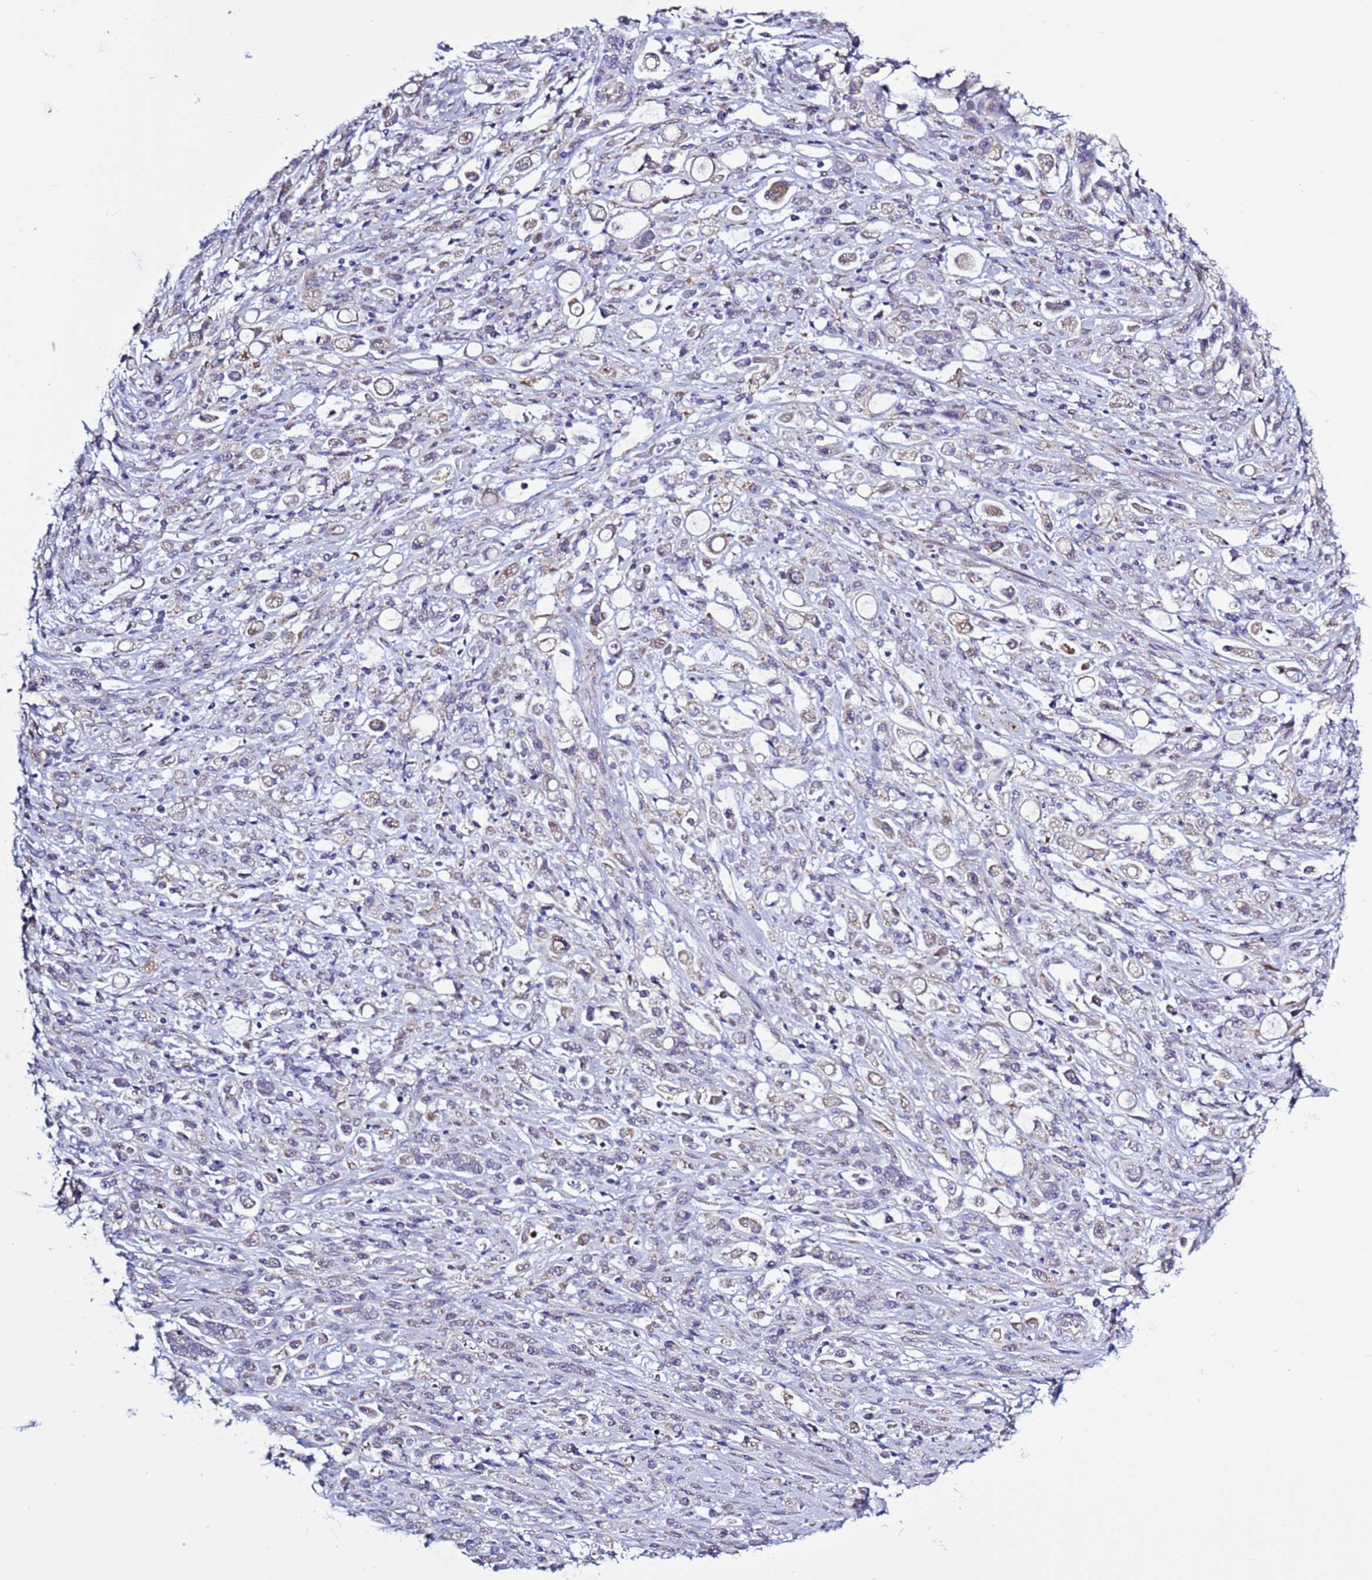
{"staining": {"intensity": "weak", "quantity": "25%-75%", "location": "cytoplasmic/membranous"}, "tissue": "stomach cancer", "cell_type": "Tumor cells", "image_type": "cancer", "snomed": [{"axis": "morphology", "description": "Adenocarcinoma, NOS"}, {"axis": "topography", "description": "Stomach"}], "caption": "Protein expression analysis of human stomach cancer reveals weak cytoplasmic/membranous positivity in approximately 25%-75% of tumor cells.", "gene": "ABHD17B", "patient": {"sex": "female", "age": 60}}